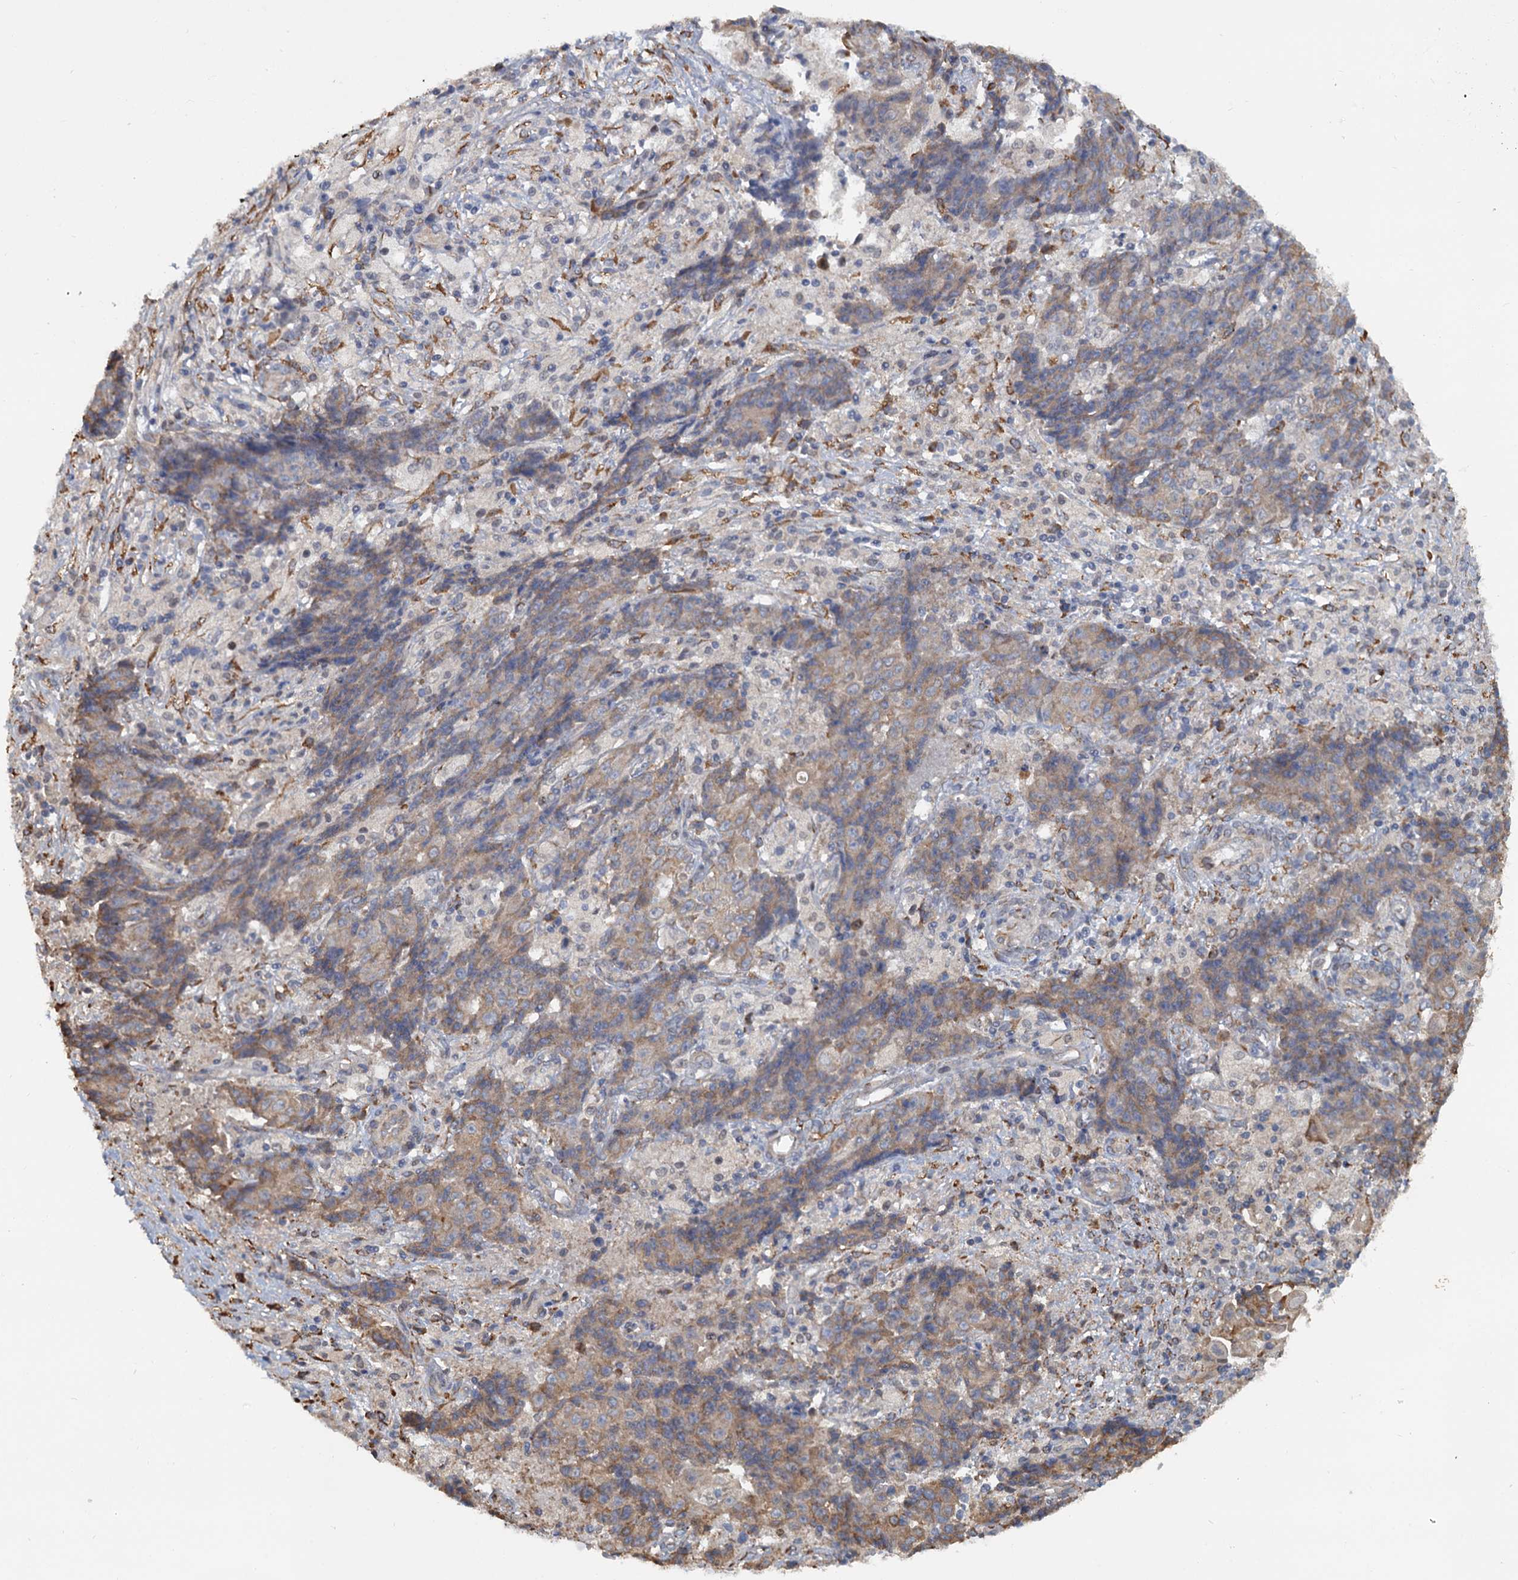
{"staining": {"intensity": "weak", "quantity": ">75%", "location": "cytoplasmic/membranous"}, "tissue": "ovarian cancer", "cell_type": "Tumor cells", "image_type": "cancer", "snomed": [{"axis": "morphology", "description": "Carcinoma, endometroid"}, {"axis": "topography", "description": "Ovary"}], "caption": "Immunohistochemical staining of human ovarian cancer reveals low levels of weak cytoplasmic/membranous protein expression in about >75% of tumor cells.", "gene": "LRRC51", "patient": {"sex": "female", "age": 42}}